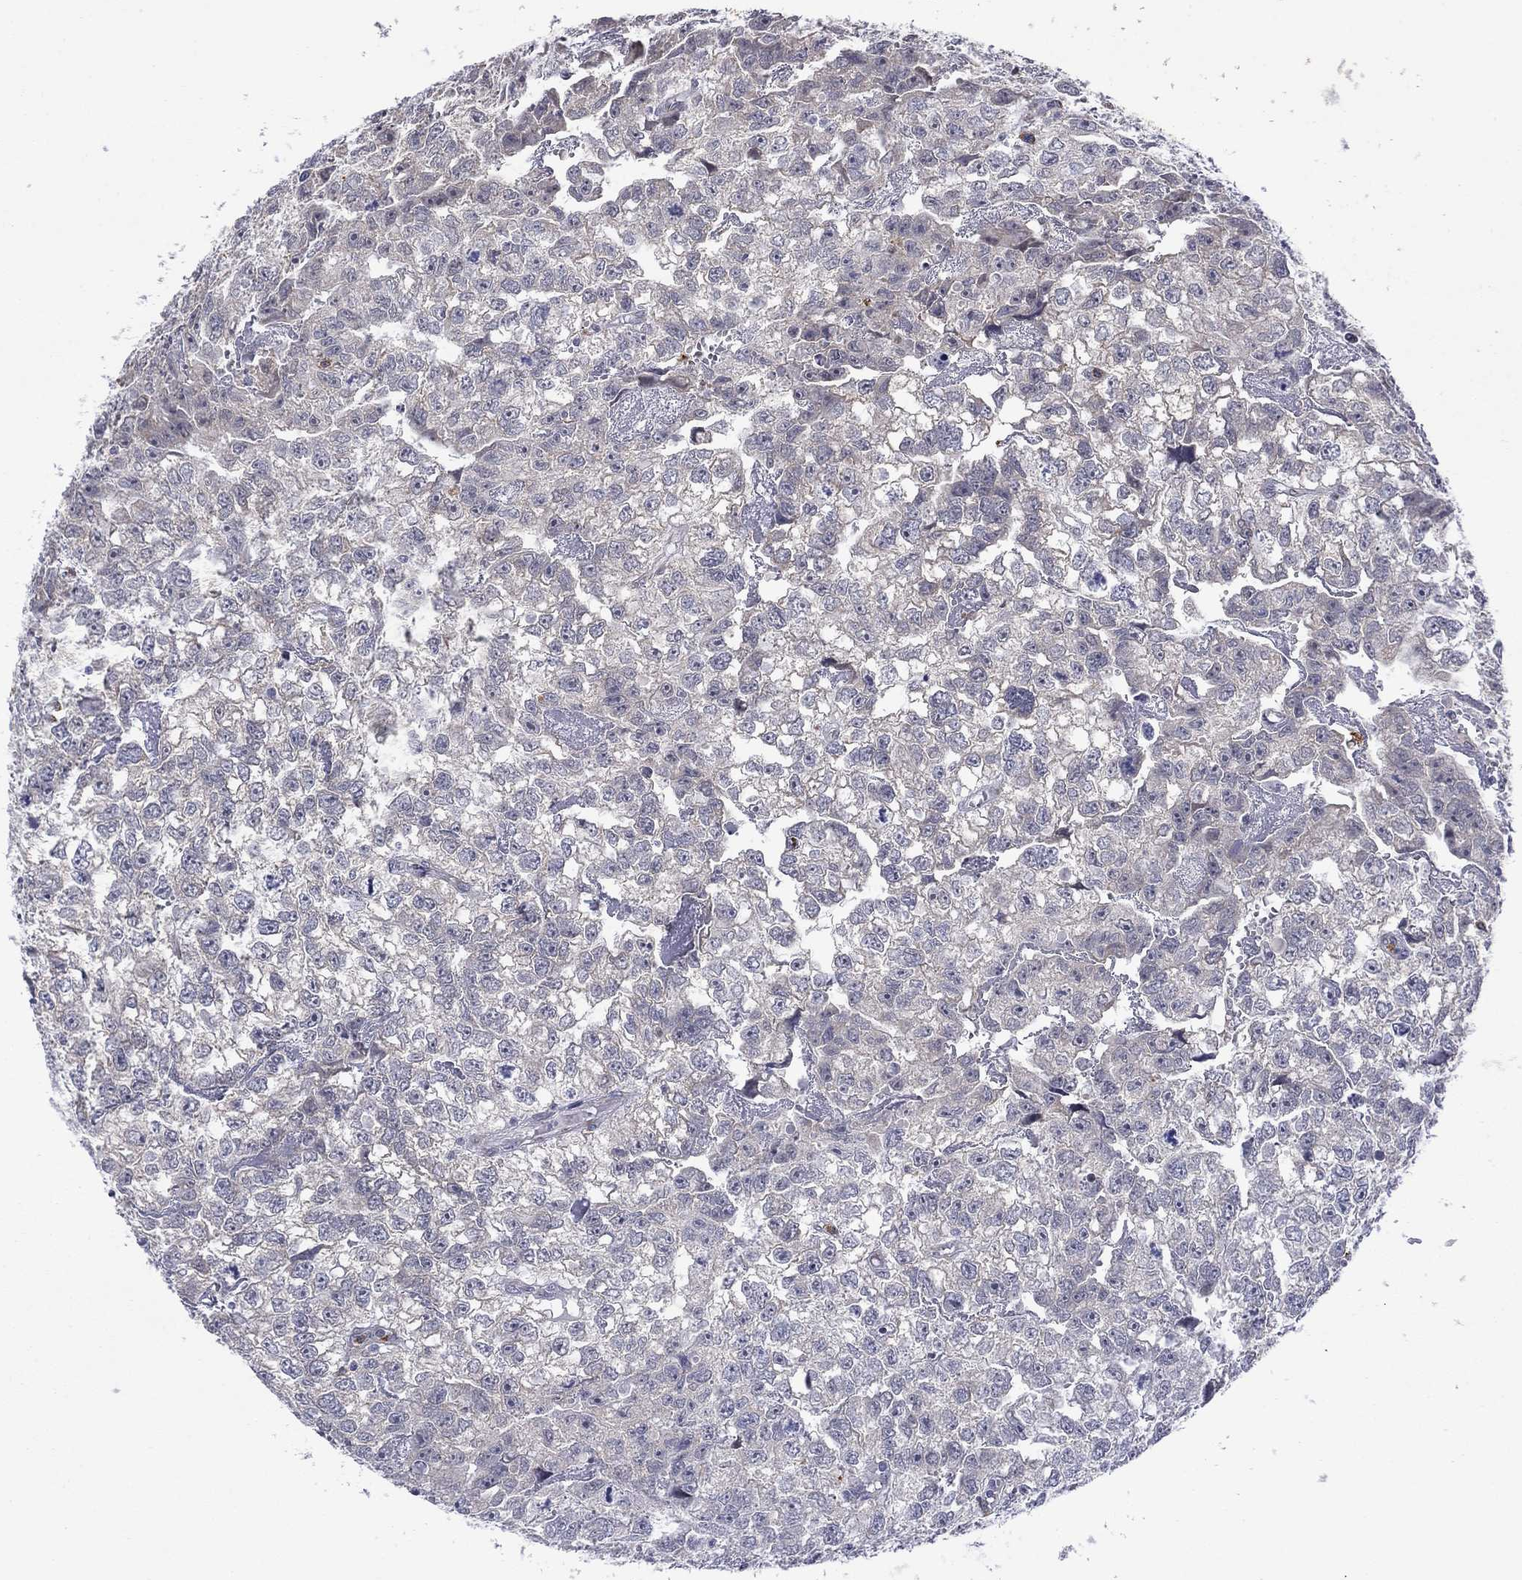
{"staining": {"intensity": "negative", "quantity": "none", "location": "none"}, "tissue": "testis cancer", "cell_type": "Tumor cells", "image_type": "cancer", "snomed": [{"axis": "morphology", "description": "Carcinoma, Embryonal, NOS"}, {"axis": "morphology", "description": "Teratoma, malignant, NOS"}, {"axis": "topography", "description": "Testis"}], "caption": "Image shows no significant protein staining in tumor cells of teratoma (malignant) (testis).", "gene": "MTRFR", "patient": {"sex": "male", "age": 44}}